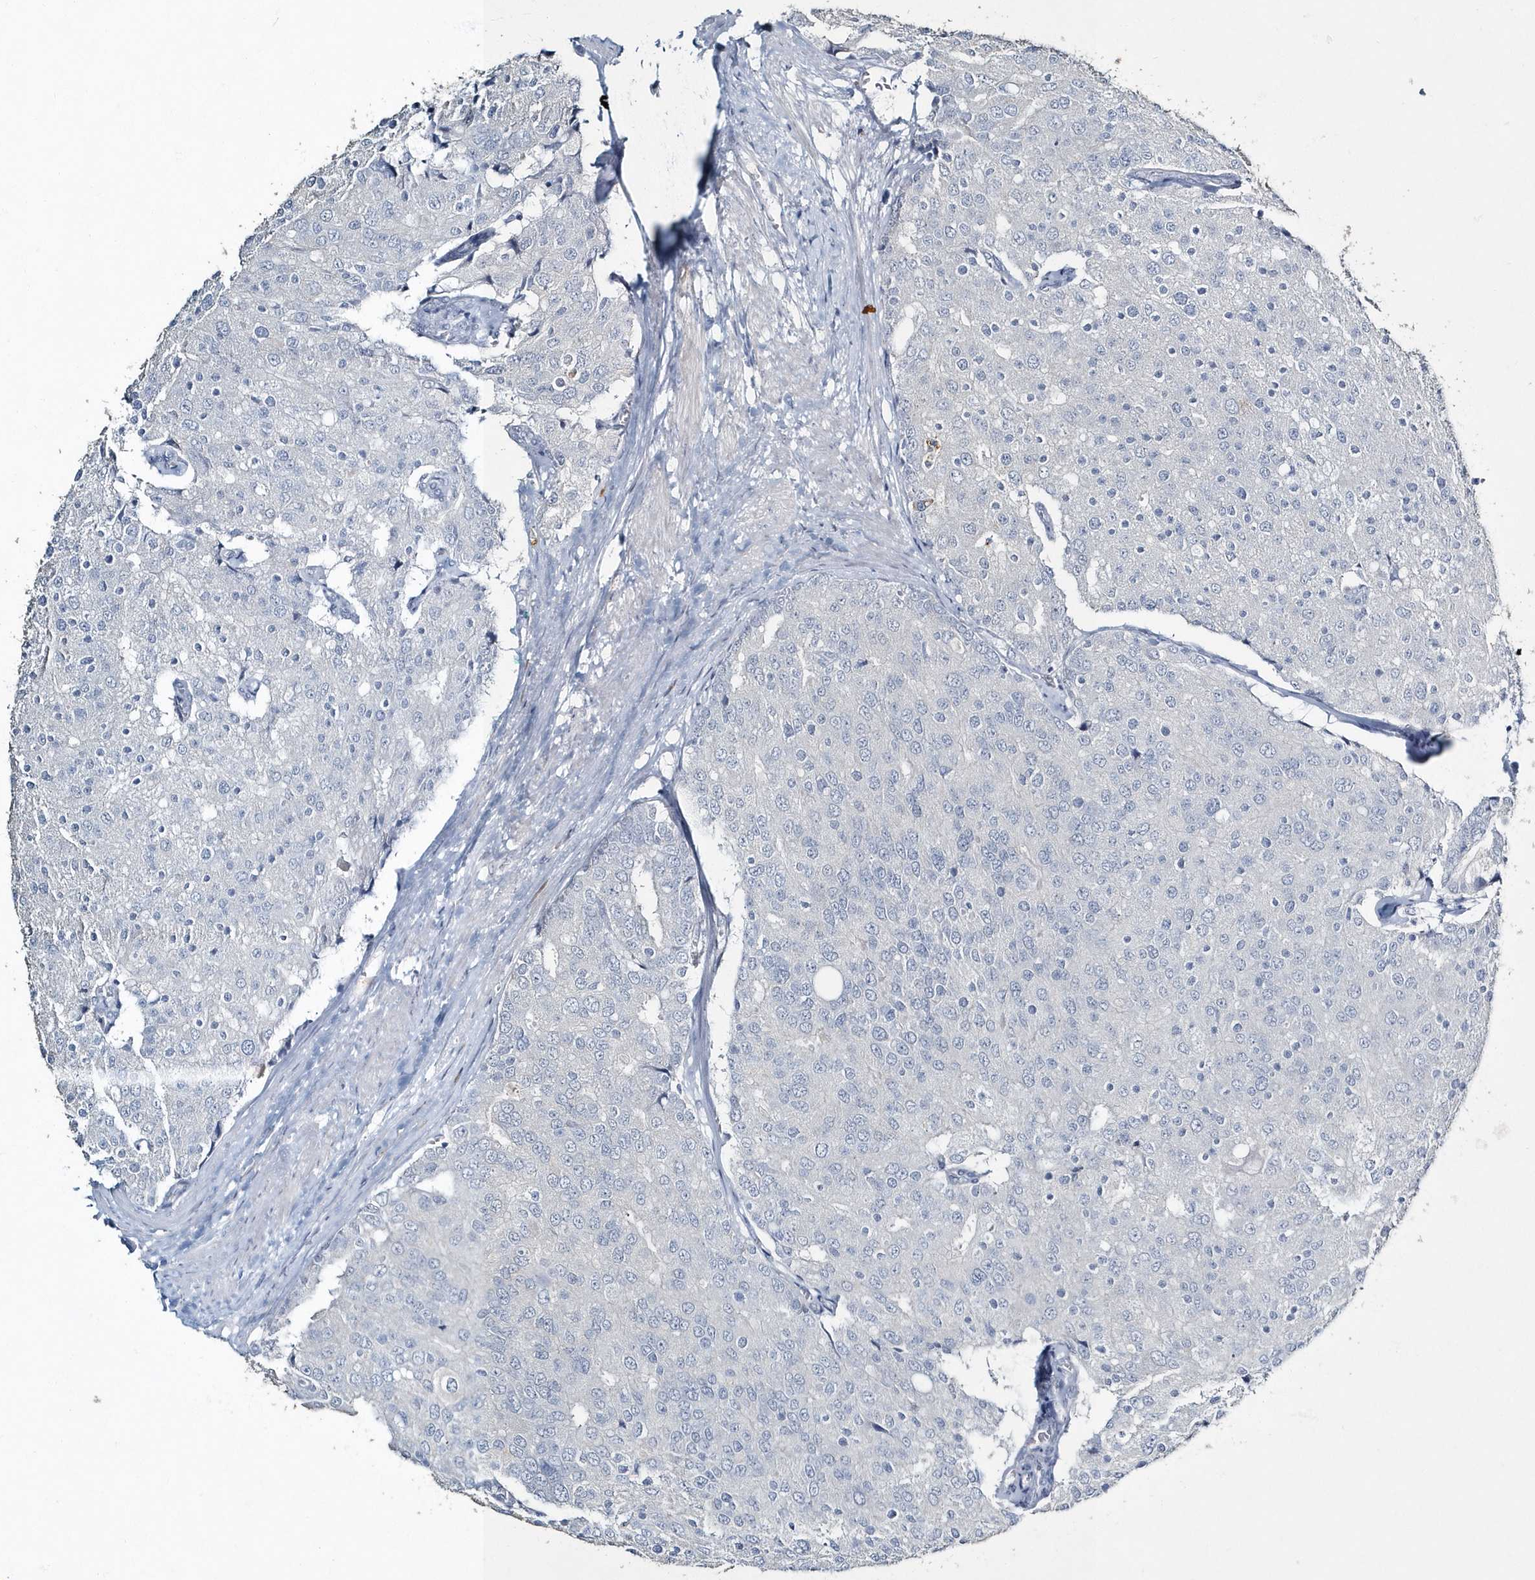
{"staining": {"intensity": "negative", "quantity": "none", "location": "none"}, "tissue": "prostate cancer", "cell_type": "Tumor cells", "image_type": "cancer", "snomed": [{"axis": "morphology", "description": "Adenocarcinoma, High grade"}, {"axis": "topography", "description": "Prostate"}], "caption": "Immunohistochemistry (IHC) image of neoplastic tissue: prostate cancer (high-grade adenocarcinoma) stained with DAB (3,3'-diaminobenzidine) demonstrates no significant protein positivity in tumor cells.", "gene": "MYOT", "patient": {"sex": "male", "age": 50}}